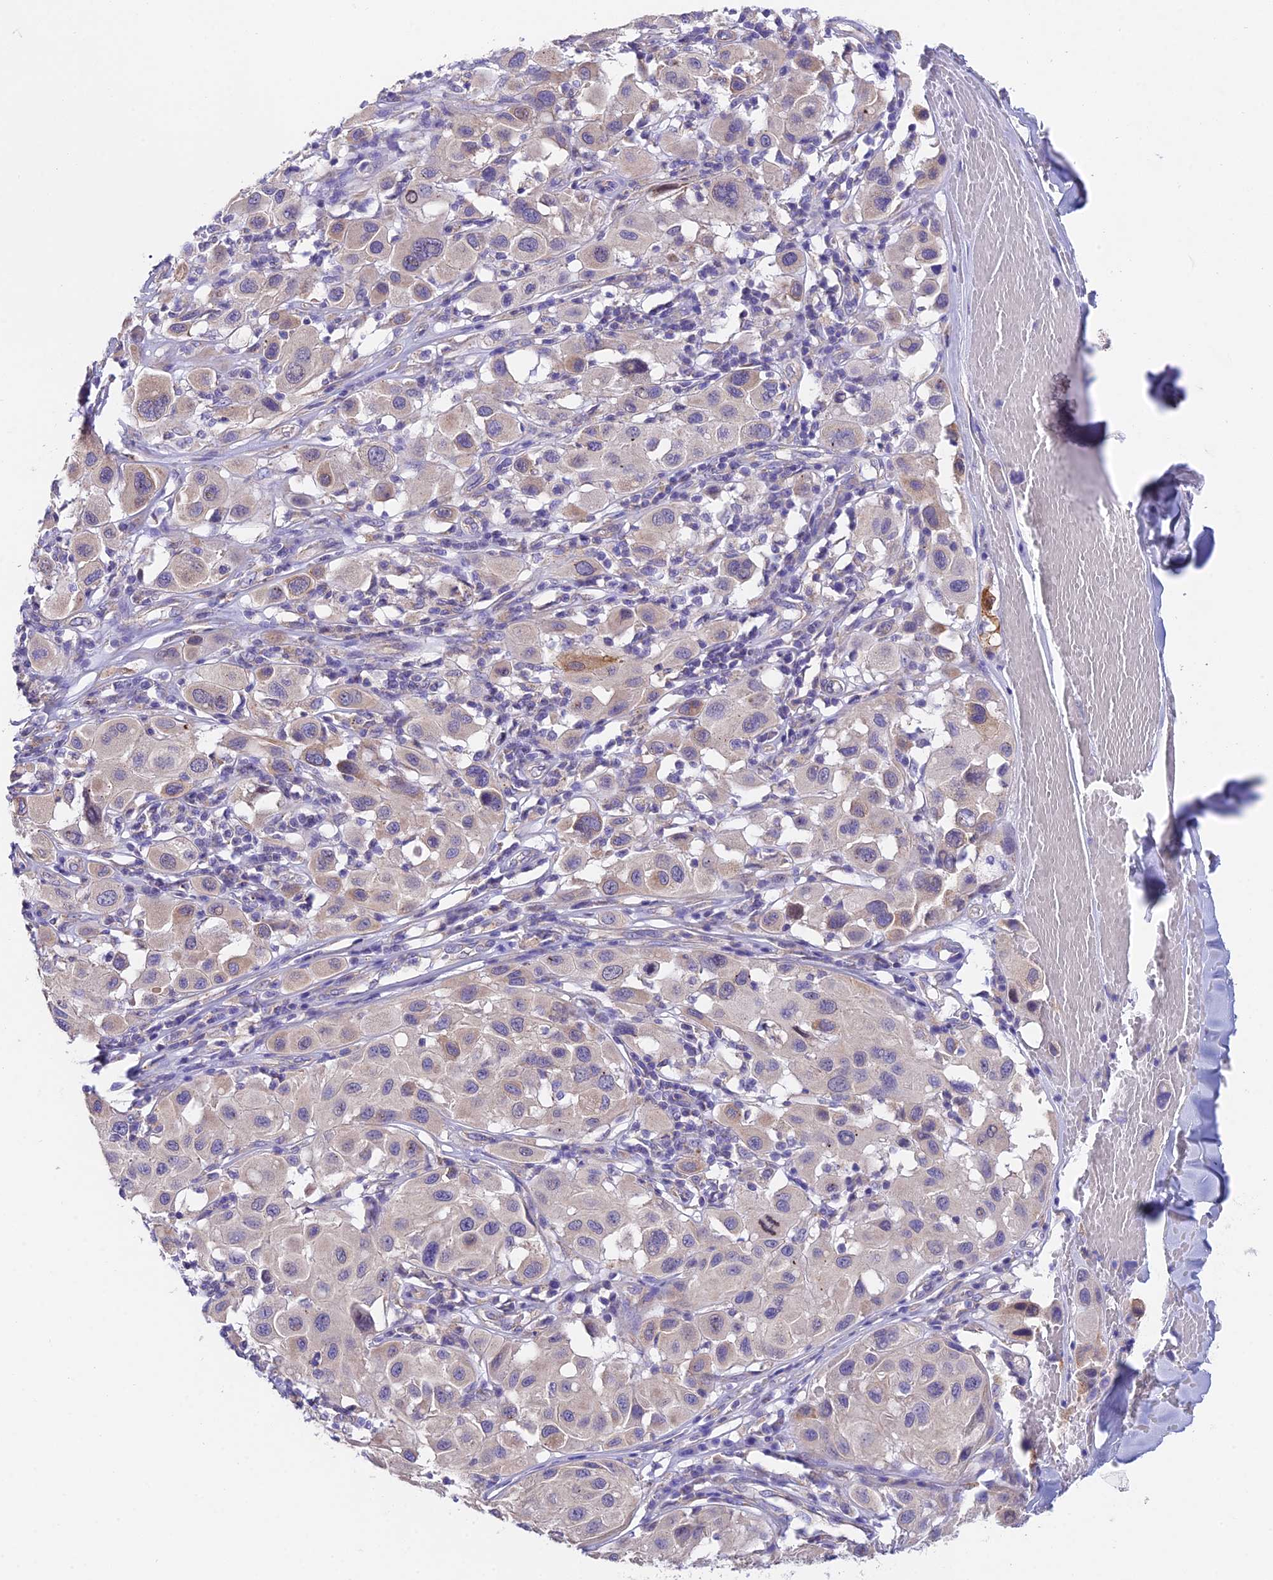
{"staining": {"intensity": "moderate", "quantity": "<25%", "location": "cytoplasmic/membranous"}, "tissue": "melanoma", "cell_type": "Tumor cells", "image_type": "cancer", "snomed": [{"axis": "morphology", "description": "Malignant melanoma, Metastatic site"}, {"axis": "topography", "description": "Skin"}], "caption": "Immunohistochemical staining of melanoma shows moderate cytoplasmic/membranous protein expression in approximately <25% of tumor cells.", "gene": "QRFP", "patient": {"sex": "male", "age": 41}}